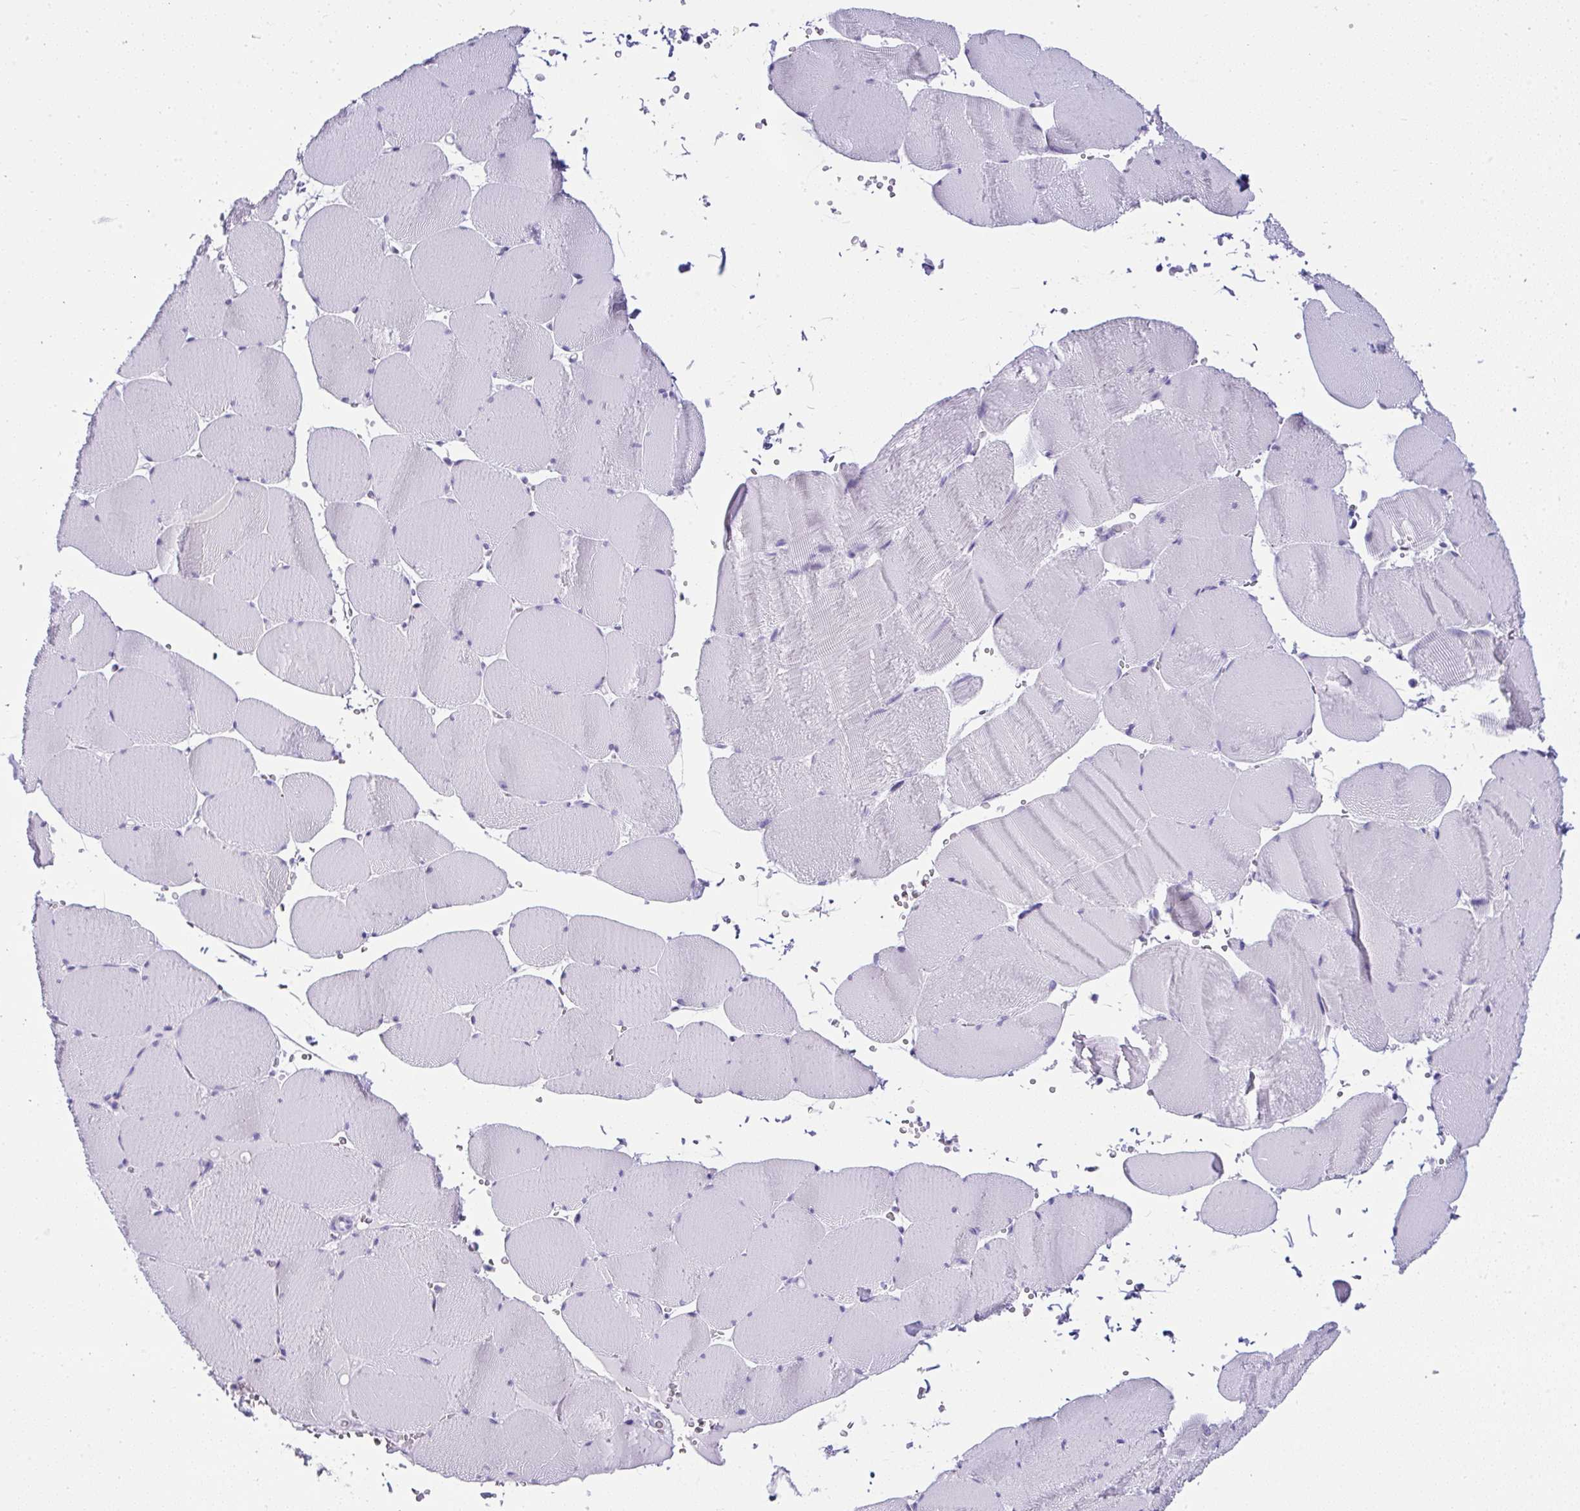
{"staining": {"intensity": "negative", "quantity": "none", "location": "none"}, "tissue": "skeletal muscle", "cell_type": "Myocytes", "image_type": "normal", "snomed": [{"axis": "morphology", "description": "Normal tissue, NOS"}, {"axis": "topography", "description": "Skeletal muscle"}, {"axis": "topography", "description": "Head-Neck"}], "caption": "Histopathology image shows no significant protein positivity in myocytes of normal skeletal muscle.", "gene": "RNF183", "patient": {"sex": "male", "age": 66}}